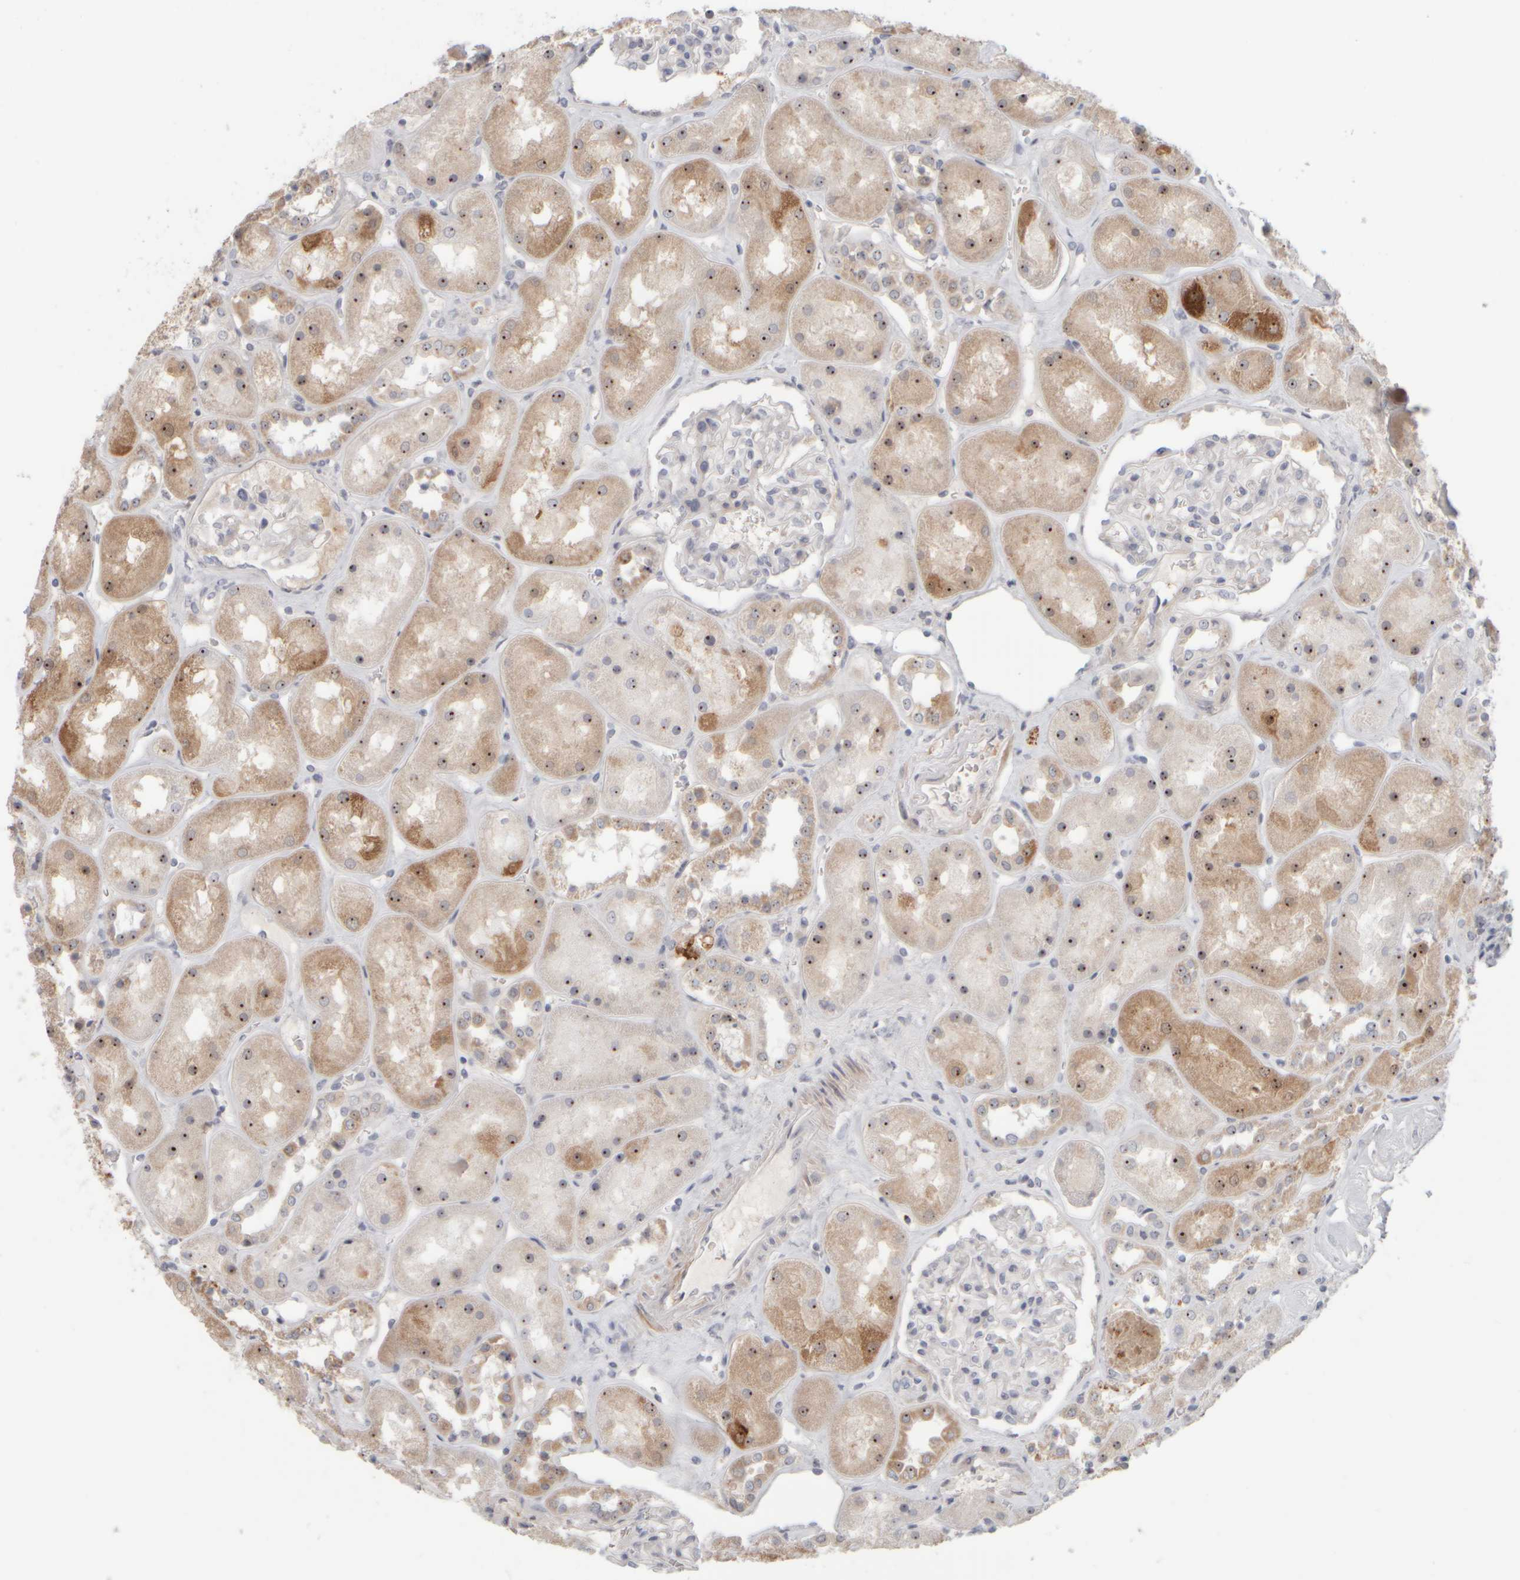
{"staining": {"intensity": "negative", "quantity": "none", "location": "none"}, "tissue": "kidney", "cell_type": "Cells in glomeruli", "image_type": "normal", "snomed": [{"axis": "morphology", "description": "Normal tissue, NOS"}, {"axis": "topography", "description": "Kidney"}], "caption": "High magnification brightfield microscopy of unremarkable kidney stained with DAB (brown) and counterstained with hematoxylin (blue): cells in glomeruli show no significant staining. (DAB immunohistochemistry (IHC) visualized using brightfield microscopy, high magnification).", "gene": "DCXR", "patient": {"sex": "male", "age": 70}}